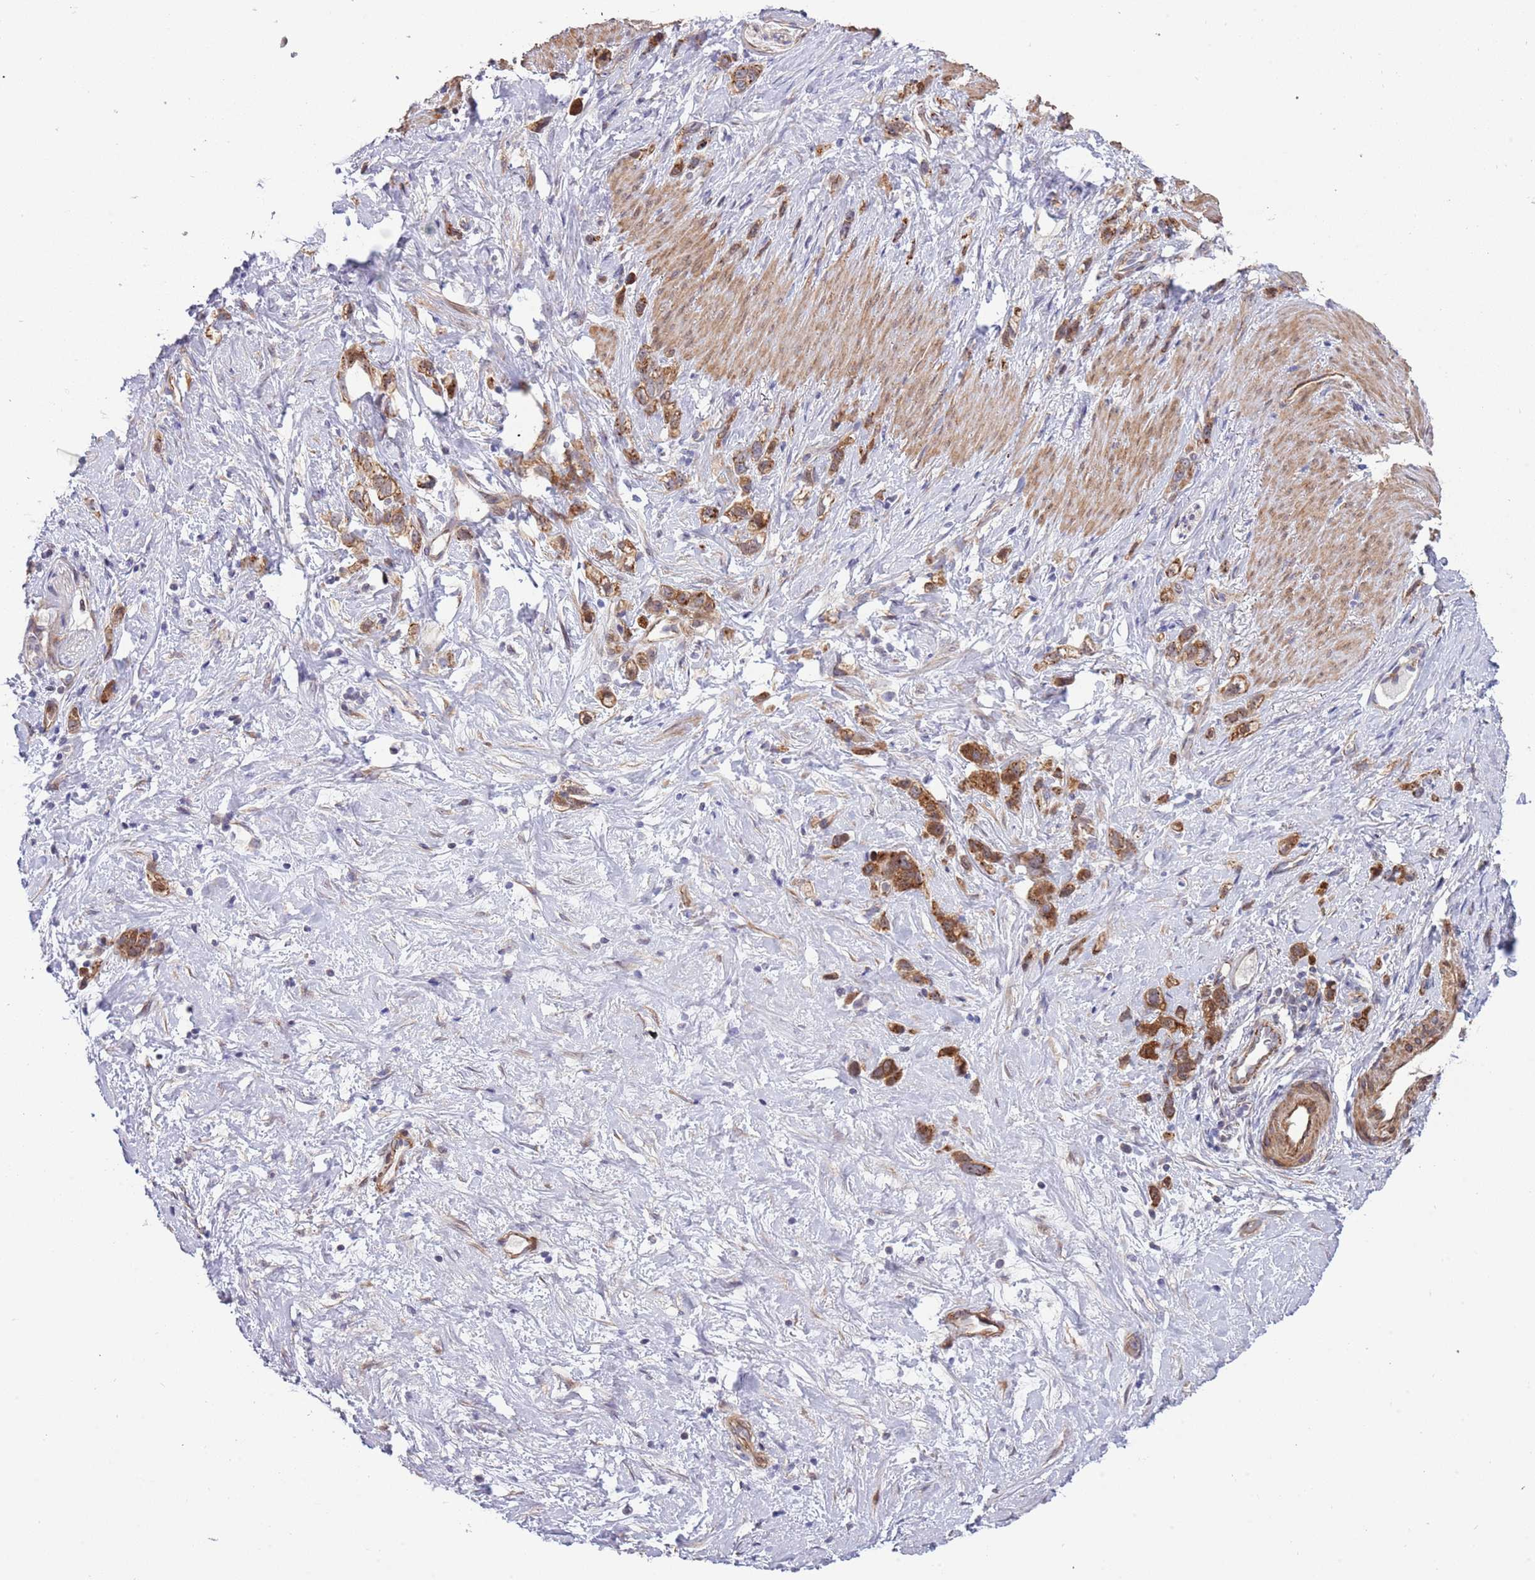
{"staining": {"intensity": "strong", "quantity": ">75%", "location": "cytoplasmic/membranous"}, "tissue": "stomach cancer", "cell_type": "Tumor cells", "image_type": "cancer", "snomed": [{"axis": "morphology", "description": "Adenocarcinoma, NOS"}, {"axis": "topography", "description": "Stomach"}], "caption": "About >75% of tumor cells in human adenocarcinoma (stomach) exhibit strong cytoplasmic/membranous protein expression as visualized by brown immunohistochemical staining.", "gene": "ITGB6", "patient": {"sex": "female", "age": 65}}